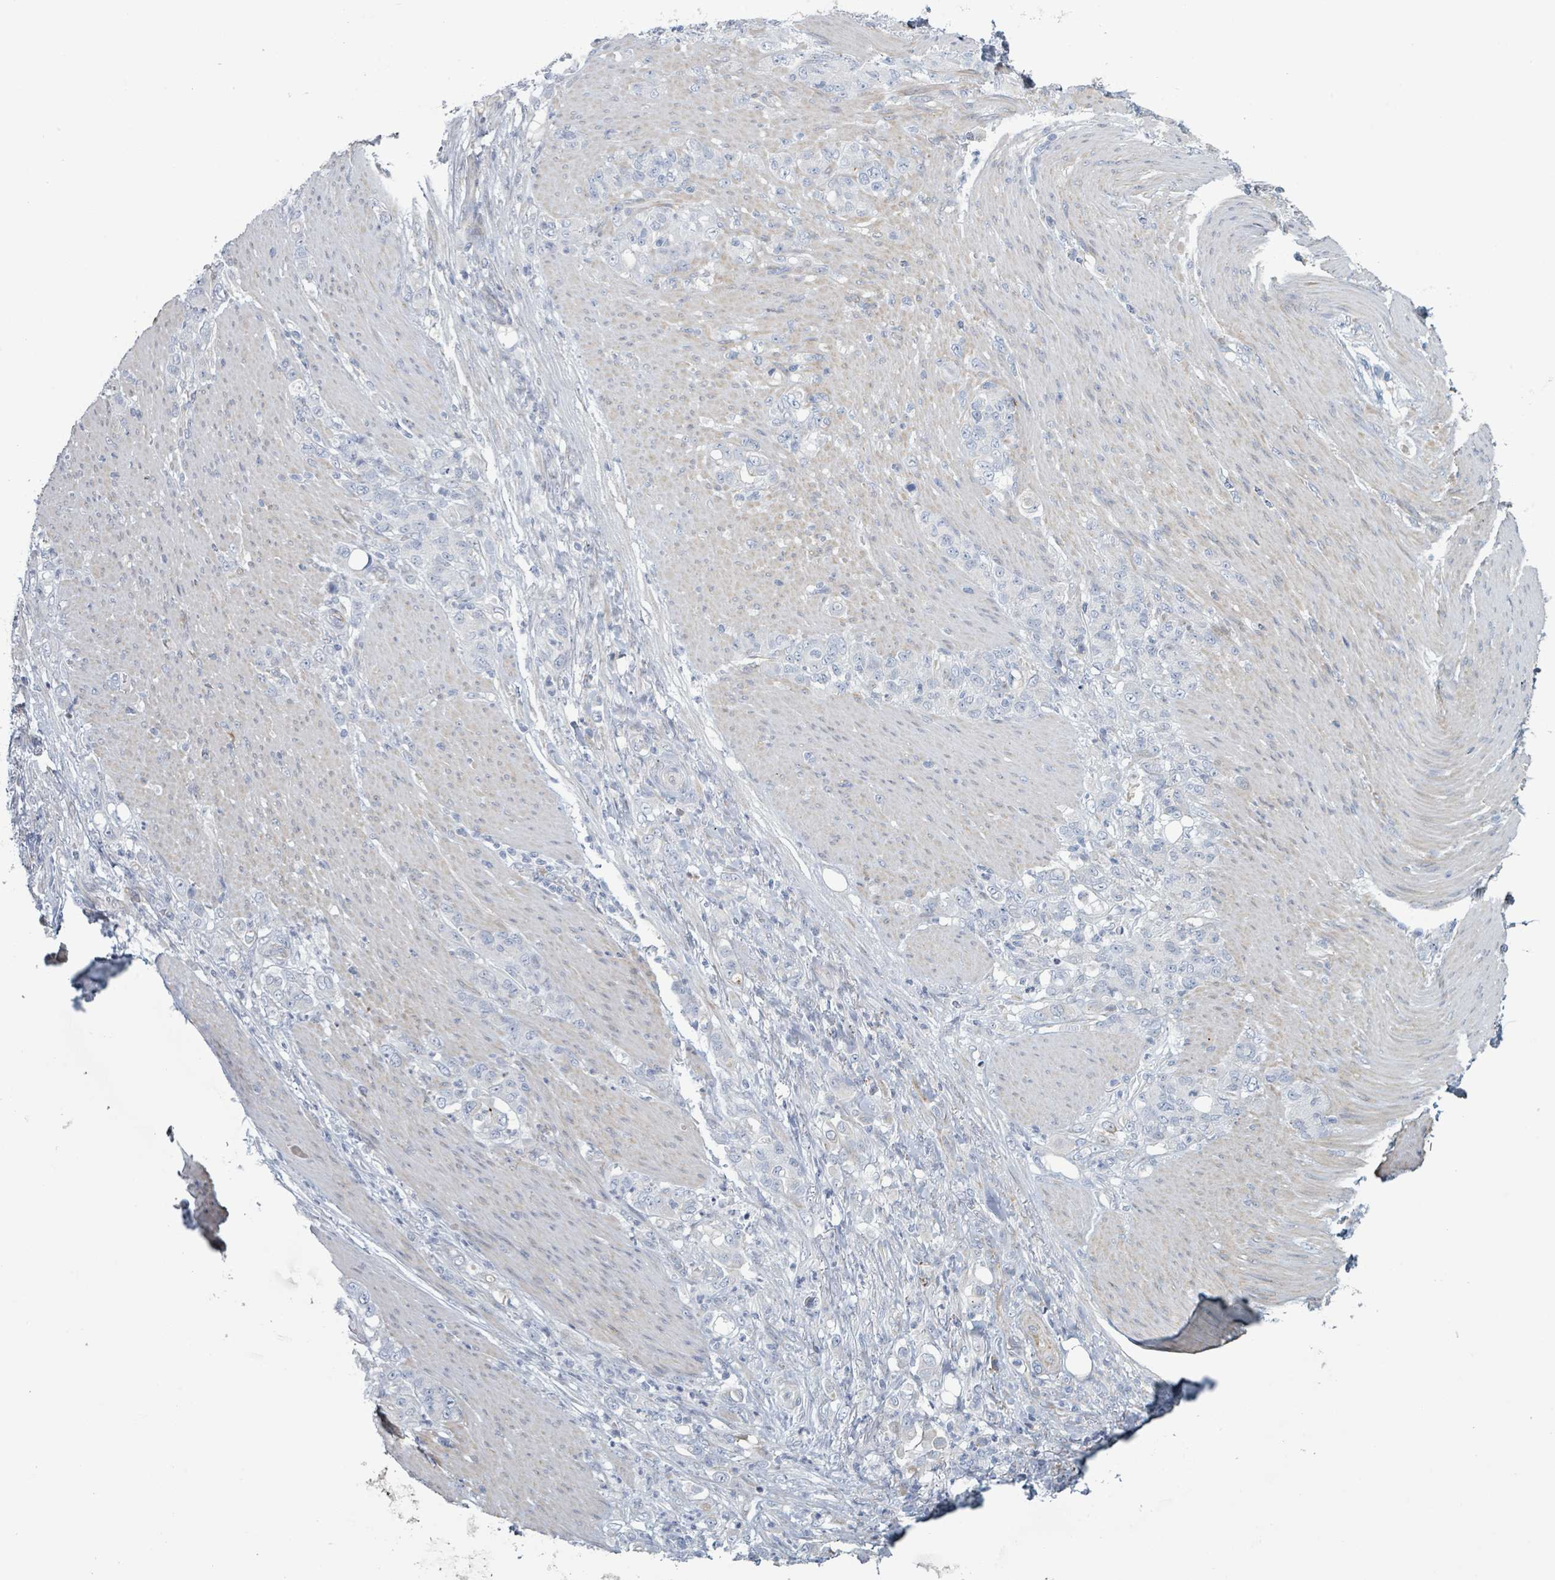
{"staining": {"intensity": "negative", "quantity": "none", "location": "none"}, "tissue": "stomach cancer", "cell_type": "Tumor cells", "image_type": "cancer", "snomed": [{"axis": "morphology", "description": "Adenocarcinoma, NOS"}, {"axis": "topography", "description": "Stomach"}], "caption": "An immunohistochemistry photomicrograph of stomach cancer is shown. There is no staining in tumor cells of stomach cancer. The staining is performed using DAB brown chromogen with nuclei counter-stained in using hematoxylin.", "gene": "RAB33B", "patient": {"sex": "female", "age": 79}}